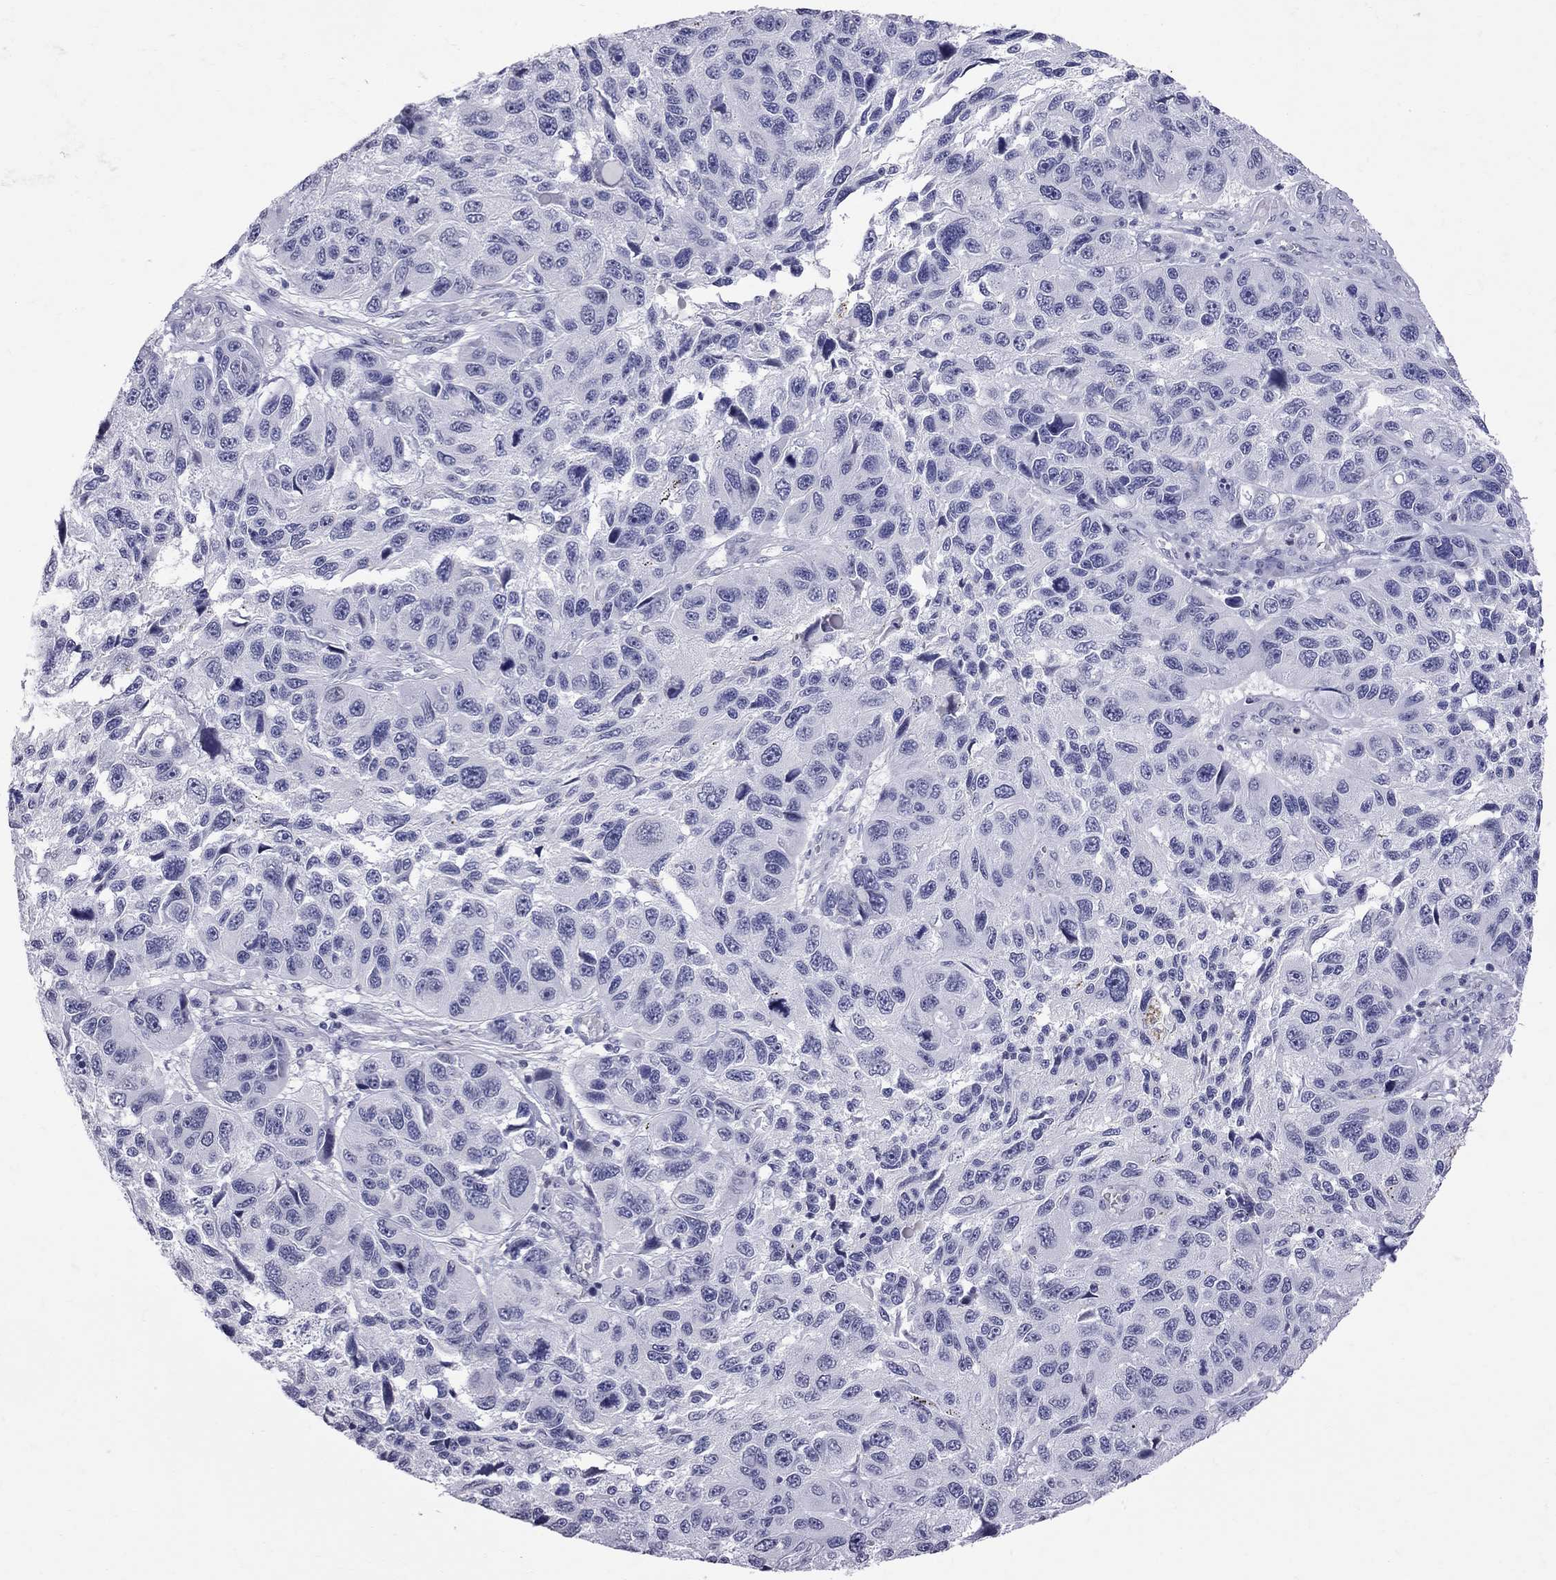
{"staining": {"intensity": "negative", "quantity": "none", "location": "none"}, "tissue": "melanoma", "cell_type": "Tumor cells", "image_type": "cancer", "snomed": [{"axis": "morphology", "description": "Malignant melanoma, NOS"}, {"axis": "topography", "description": "Skin"}], "caption": "Micrograph shows no protein staining in tumor cells of melanoma tissue. Brightfield microscopy of IHC stained with DAB (brown) and hematoxylin (blue), captured at high magnification.", "gene": "MUC15", "patient": {"sex": "male", "age": 53}}